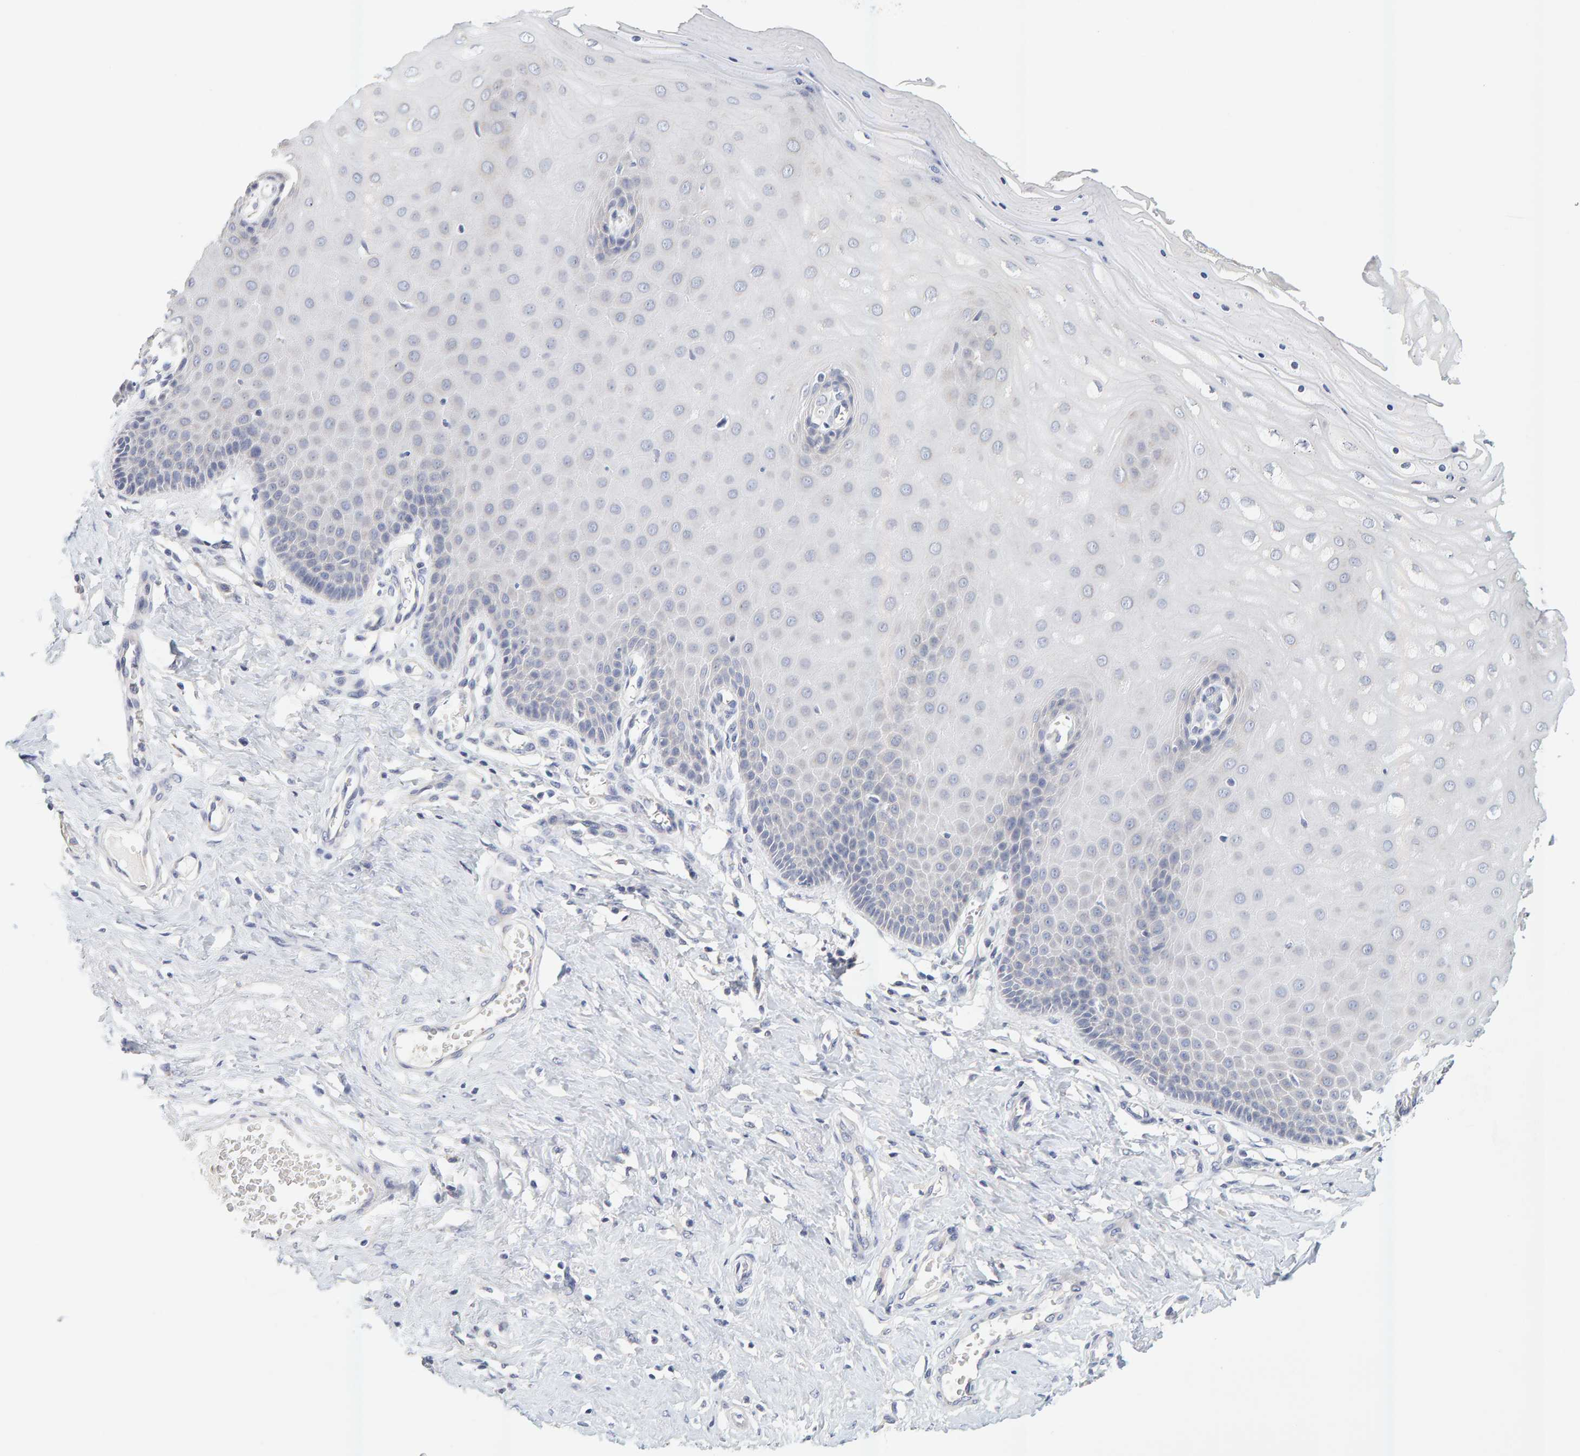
{"staining": {"intensity": "moderate", "quantity": ">75%", "location": "cytoplasmic/membranous"}, "tissue": "cervix", "cell_type": "Glandular cells", "image_type": "normal", "snomed": [{"axis": "morphology", "description": "Normal tissue, NOS"}, {"axis": "topography", "description": "Cervix"}], "caption": "Immunohistochemical staining of normal human cervix displays moderate cytoplasmic/membranous protein positivity in approximately >75% of glandular cells.", "gene": "SGPL1", "patient": {"sex": "female", "age": 55}}